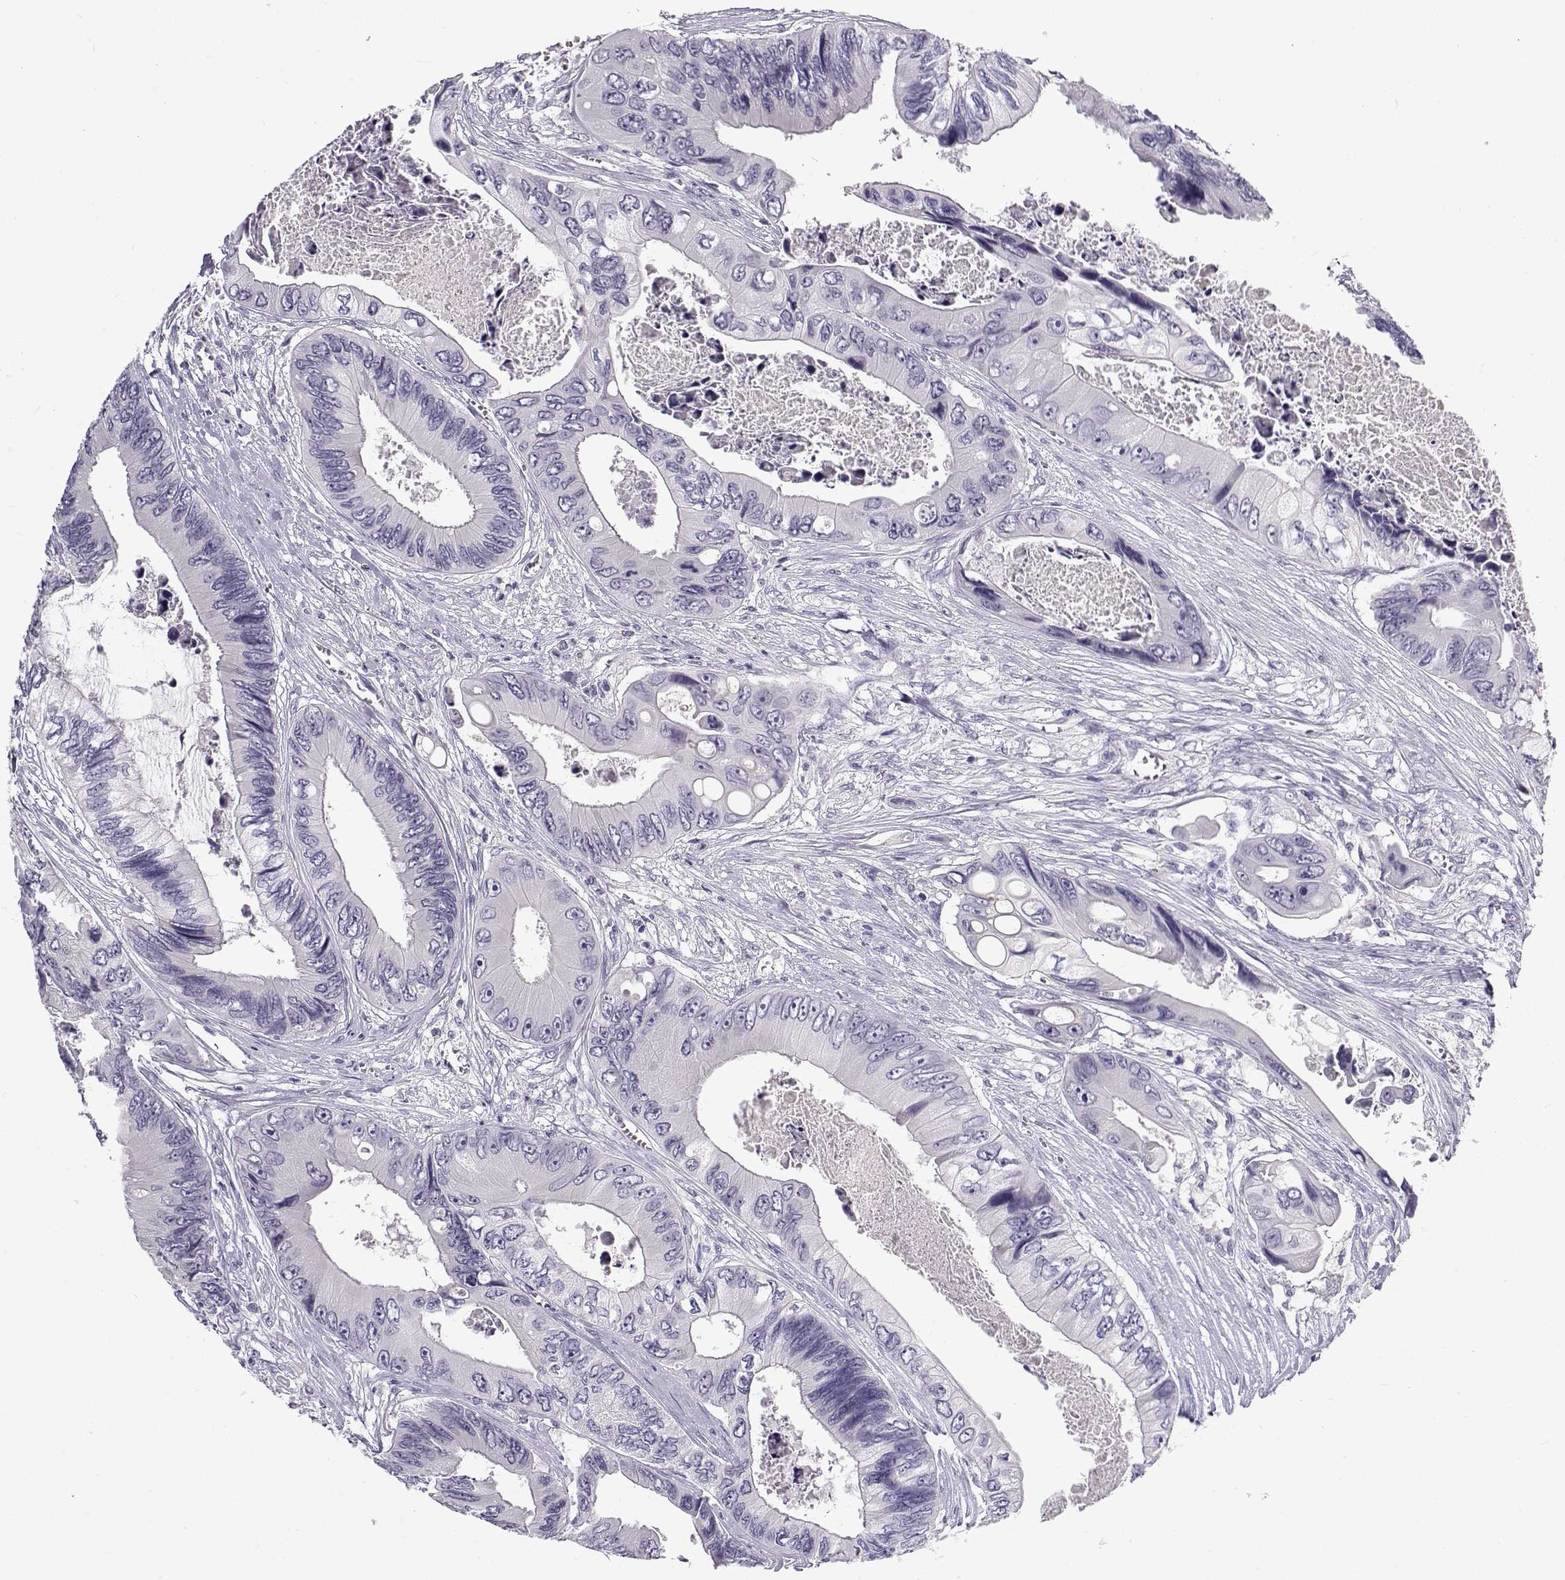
{"staining": {"intensity": "negative", "quantity": "none", "location": "none"}, "tissue": "colorectal cancer", "cell_type": "Tumor cells", "image_type": "cancer", "snomed": [{"axis": "morphology", "description": "Adenocarcinoma, NOS"}, {"axis": "topography", "description": "Rectum"}], "caption": "A photomicrograph of human colorectal adenocarcinoma is negative for staining in tumor cells.", "gene": "FAM166A", "patient": {"sex": "male", "age": 63}}